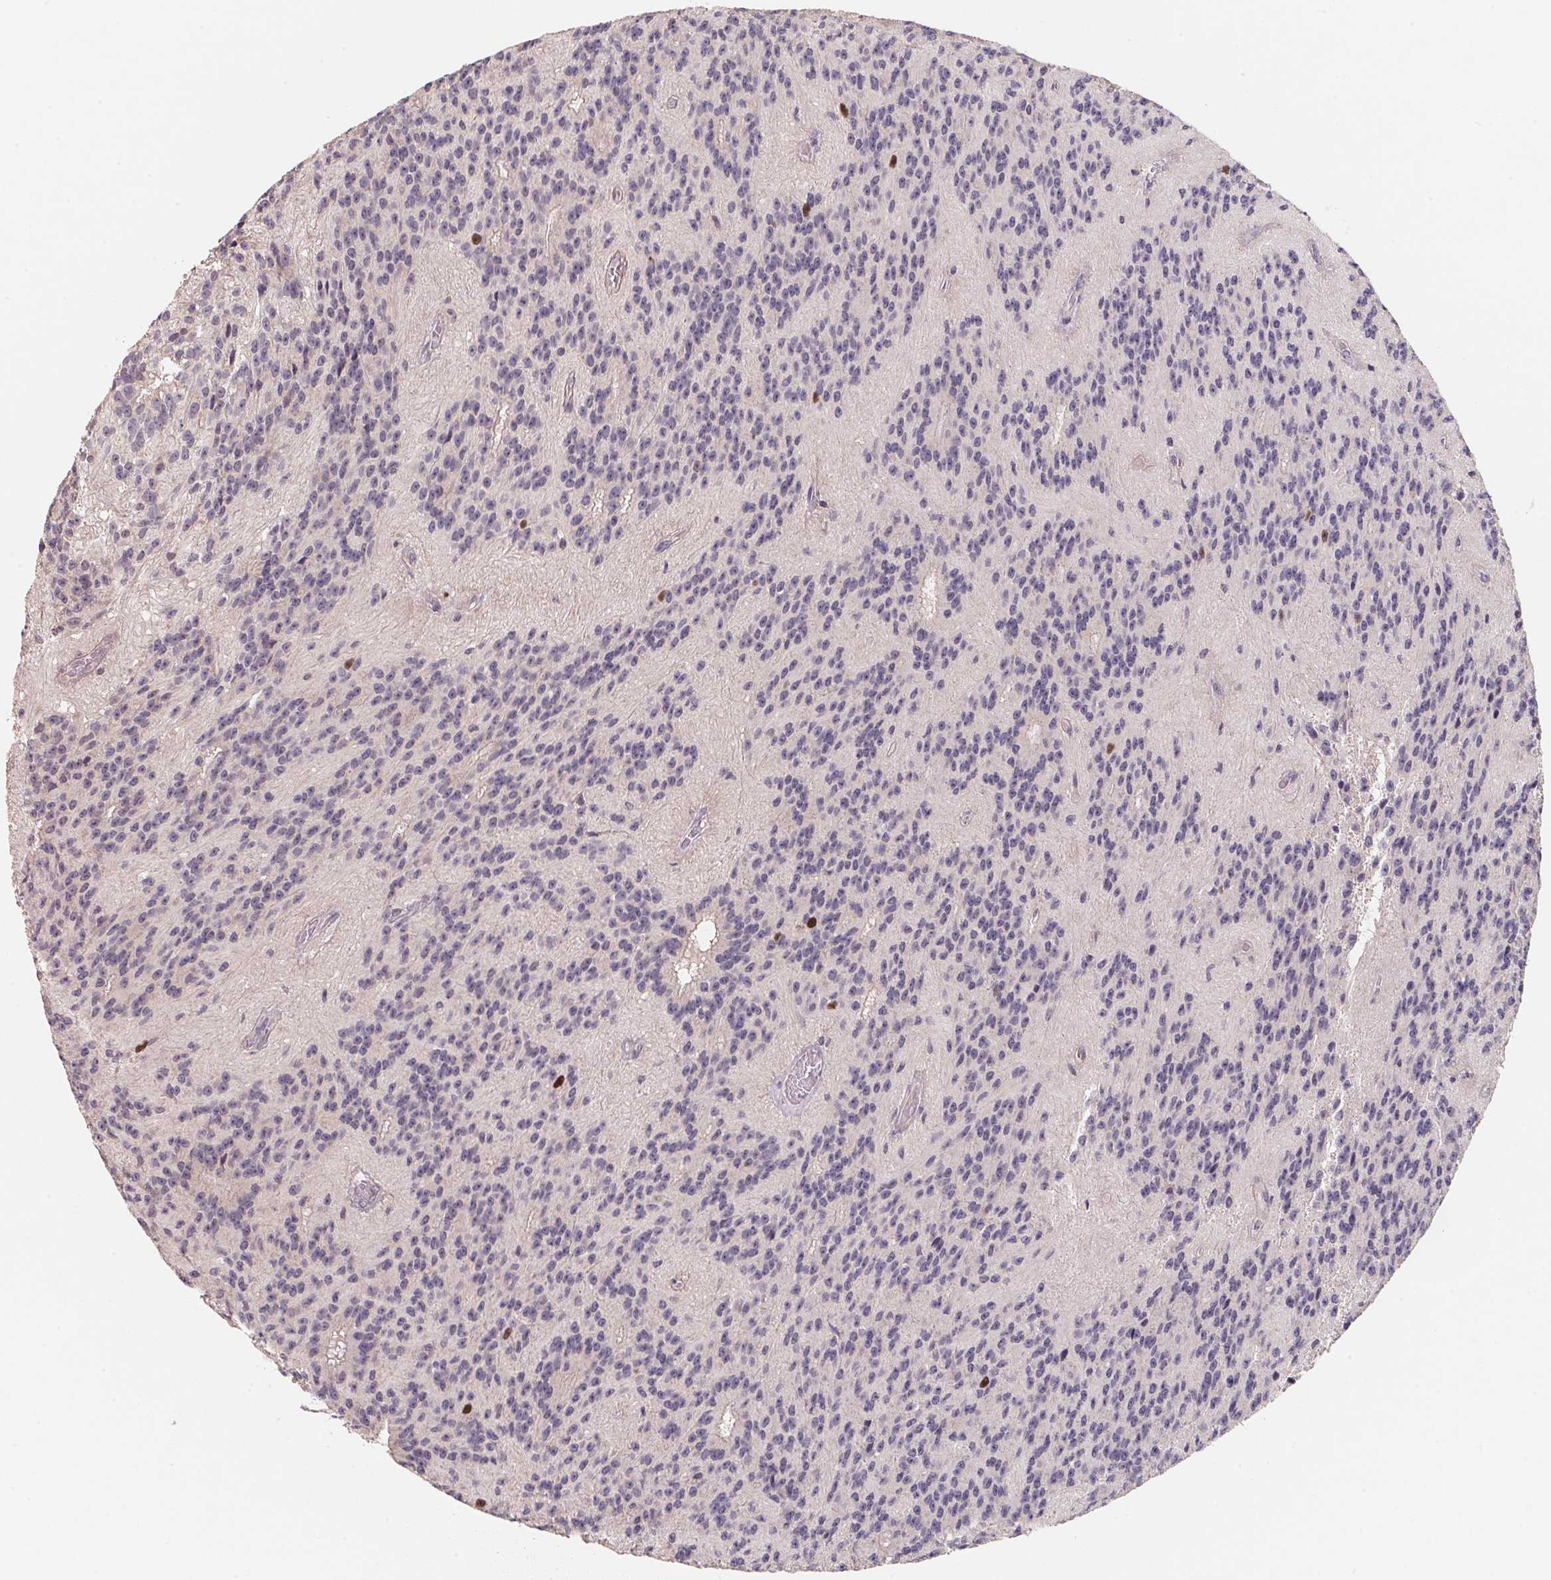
{"staining": {"intensity": "negative", "quantity": "none", "location": "none"}, "tissue": "glioma", "cell_type": "Tumor cells", "image_type": "cancer", "snomed": [{"axis": "morphology", "description": "Glioma, malignant, Low grade"}, {"axis": "topography", "description": "Brain"}], "caption": "This is an IHC histopathology image of human glioma. There is no staining in tumor cells.", "gene": "KIFC1", "patient": {"sex": "male", "age": 31}}